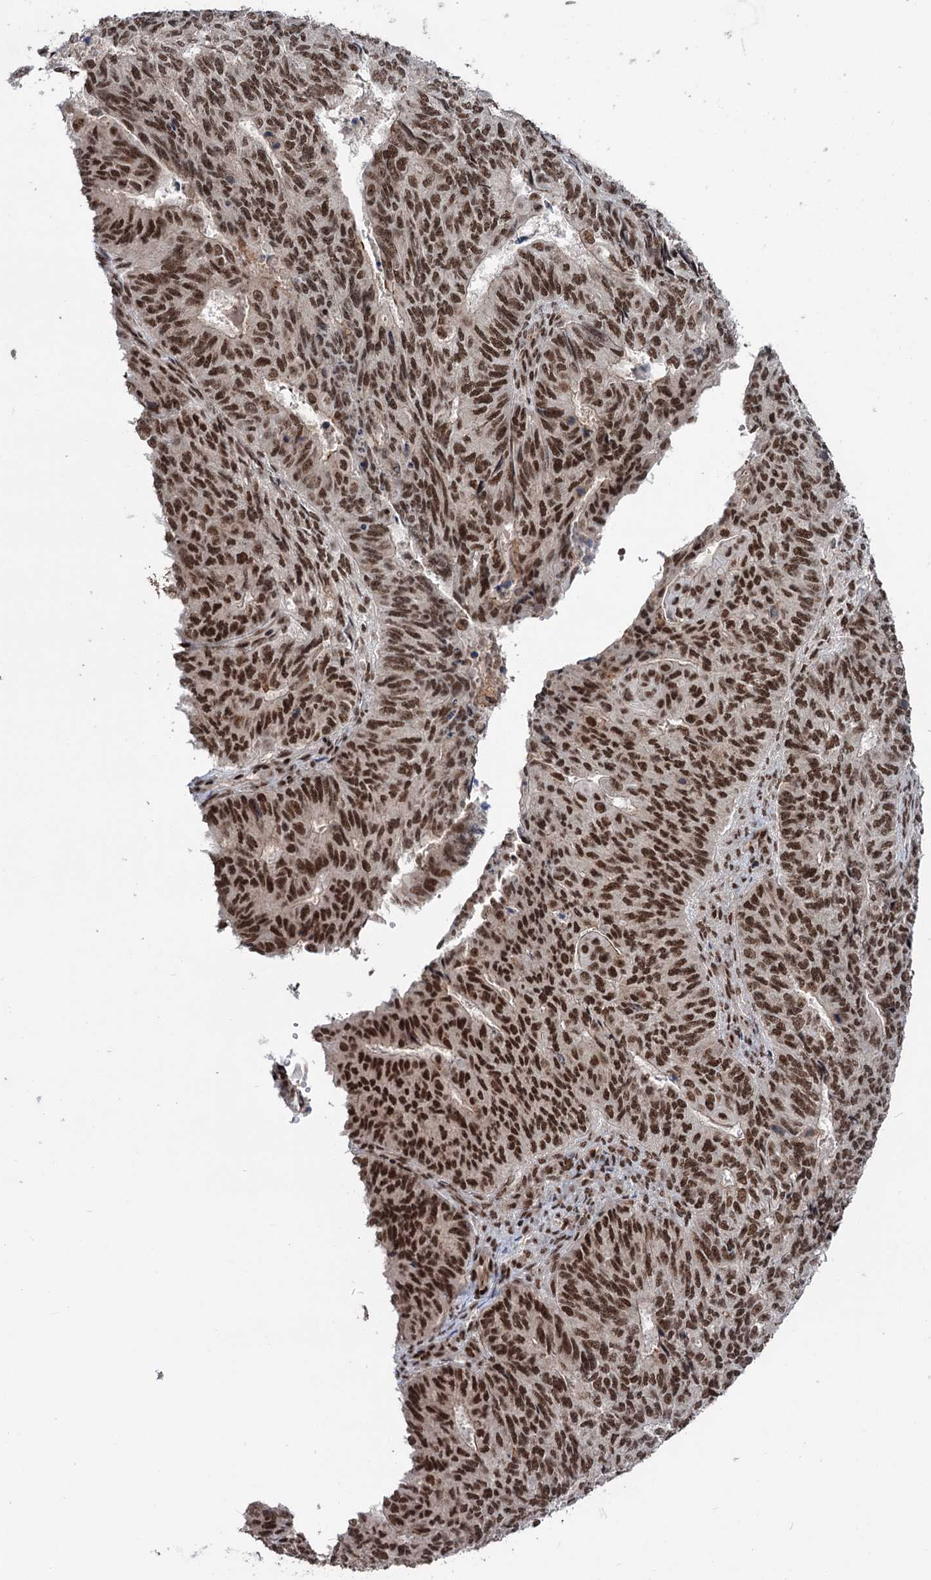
{"staining": {"intensity": "strong", "quantity": ">75%", "location": "nuclear"}, "tissue": "endometrial cancer", "cell_type": "Tumor cells", "image_type": "cancer", "snomed": [{"axis": "morphology", "description": "Adenocarcinoma, NOS"}, {"axis": "topography", "description": "Endometrium"}], "caption": "Immunohistochemistry micrograph of human endometrial adenocarcinoma stained for a protein (brown), which shows high levels of strong nuclear expression in about >75% of tumor cells.", "gene": "MAML1", "patient": {"sex": "female", "age": 32}}